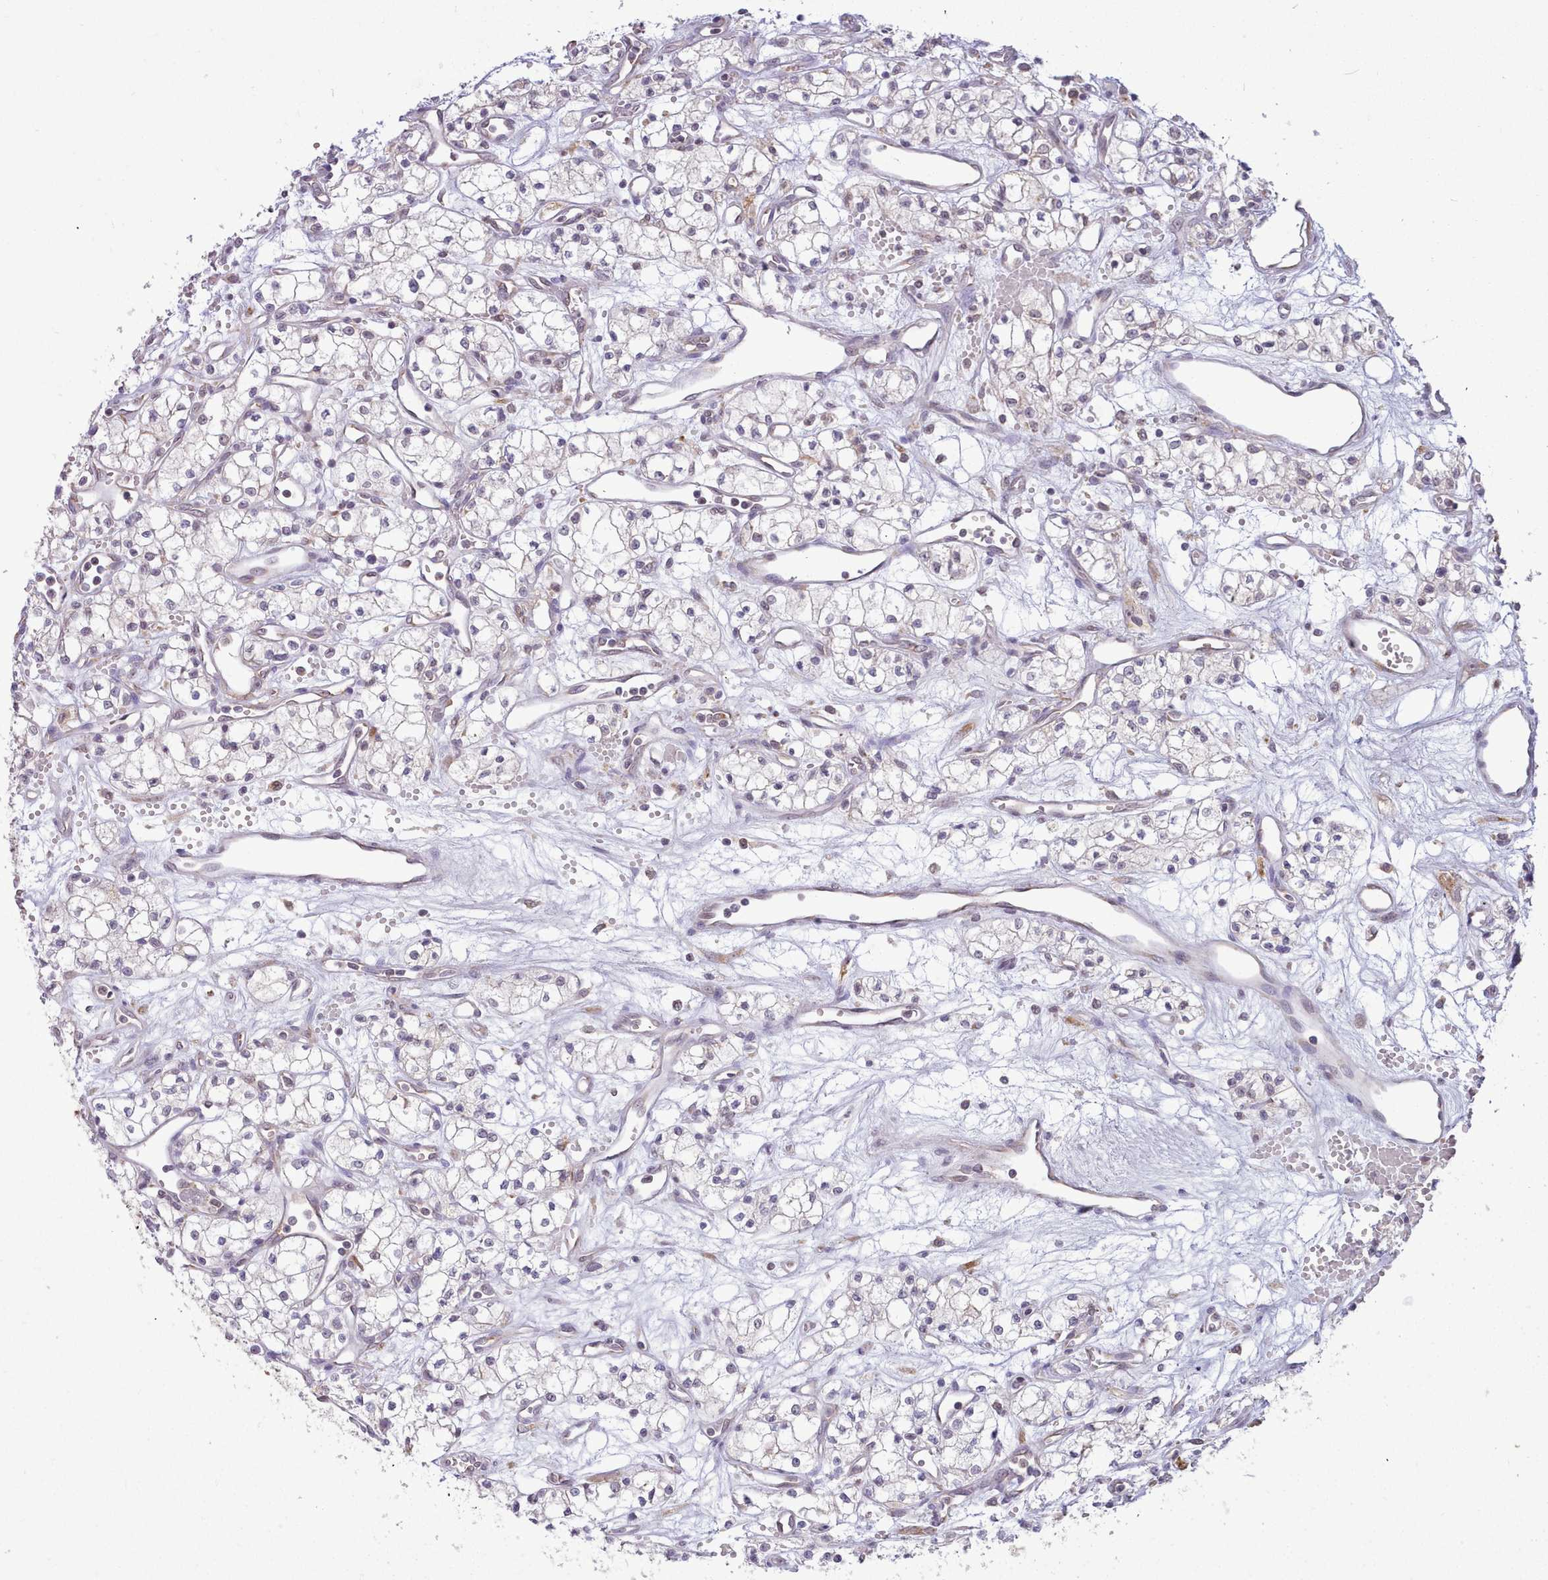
{"staining": {"intensity": "negative", "quantity": "none", "location": "none"}, "tissue": "renal cancer", "cell_type": "Tumor cells", "image_type": "cancer", "snomed": [{"axis": "morphology", "description": "Adenocarcinoma, NOS"}, {"axis": "topography", "description": "Kidney"}], "caption": "An immunohistochemistry (IHC) micrograph of renal cancer is shown. There is no staining in tumor cells of renal cancer. (Stains: DAB immunohistochemistry (IHC) with hematoxylin counter stain, Microscopy: brightfield microscopy at high magnification).", "gene": "SEC61B", "patient": {"sex": "male", "age": 59}}